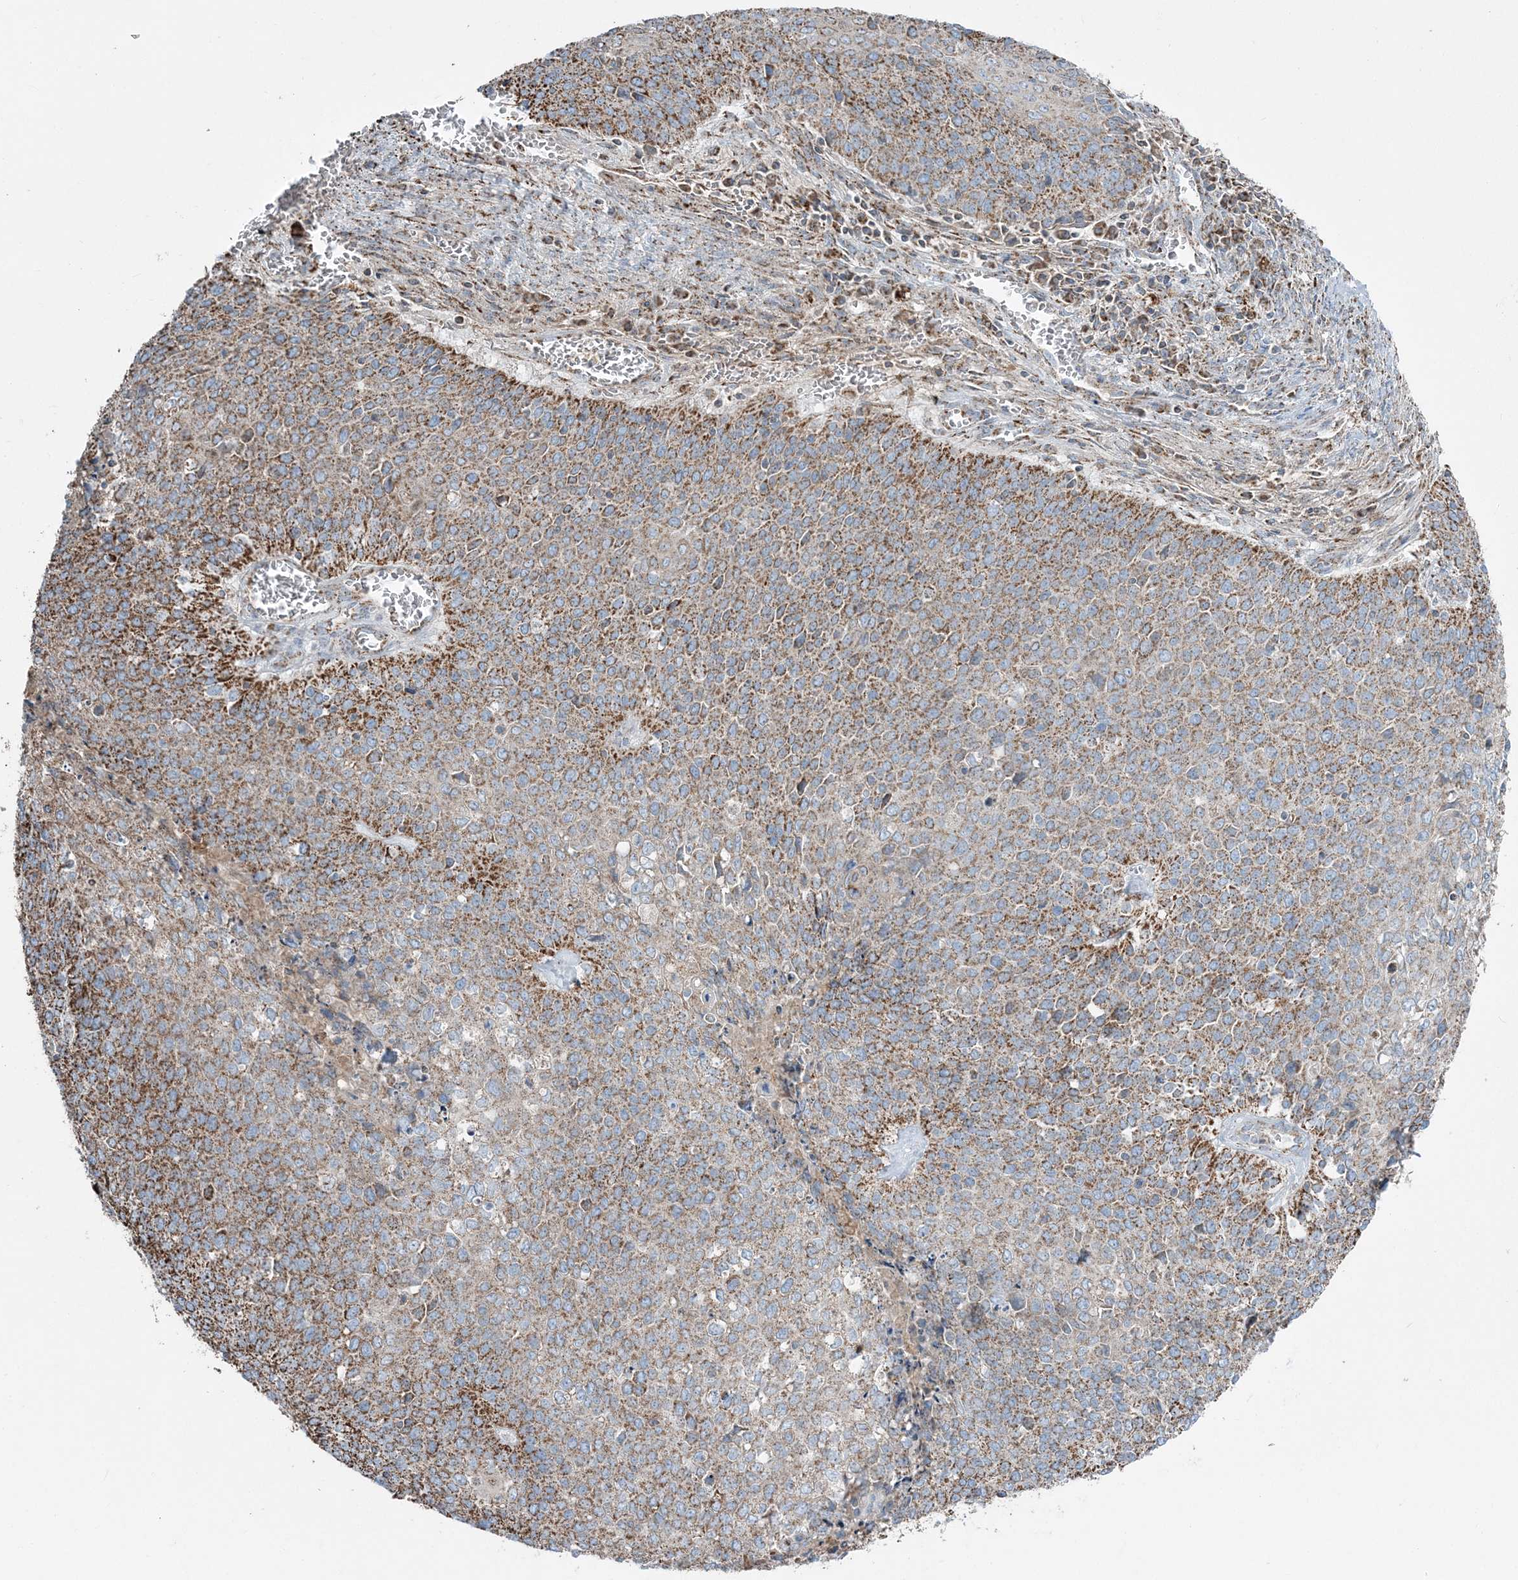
{"staining": {"intensity": "strong", "quantity": "25%-75%", "location": "cytoplasmic/membranous"}, "tissue": "cervical cancer", "cell_type": "Tumor cells", "image_type": "cancer", "snomed": [{"axis": "morphology", "description": "Squamous cell carcinoma, NOS"}, {"axis": "topography", "description": "Cervix"}], "caption": "Immunohistochemical staining of cervical cancer demonstrates high levels of strong cytoplasmic/membranous protein staining in approximately 25%-75% of tumor cells.", "gene": "RAB11FIP3", "patient": {"sex": "female", "age": 39}}